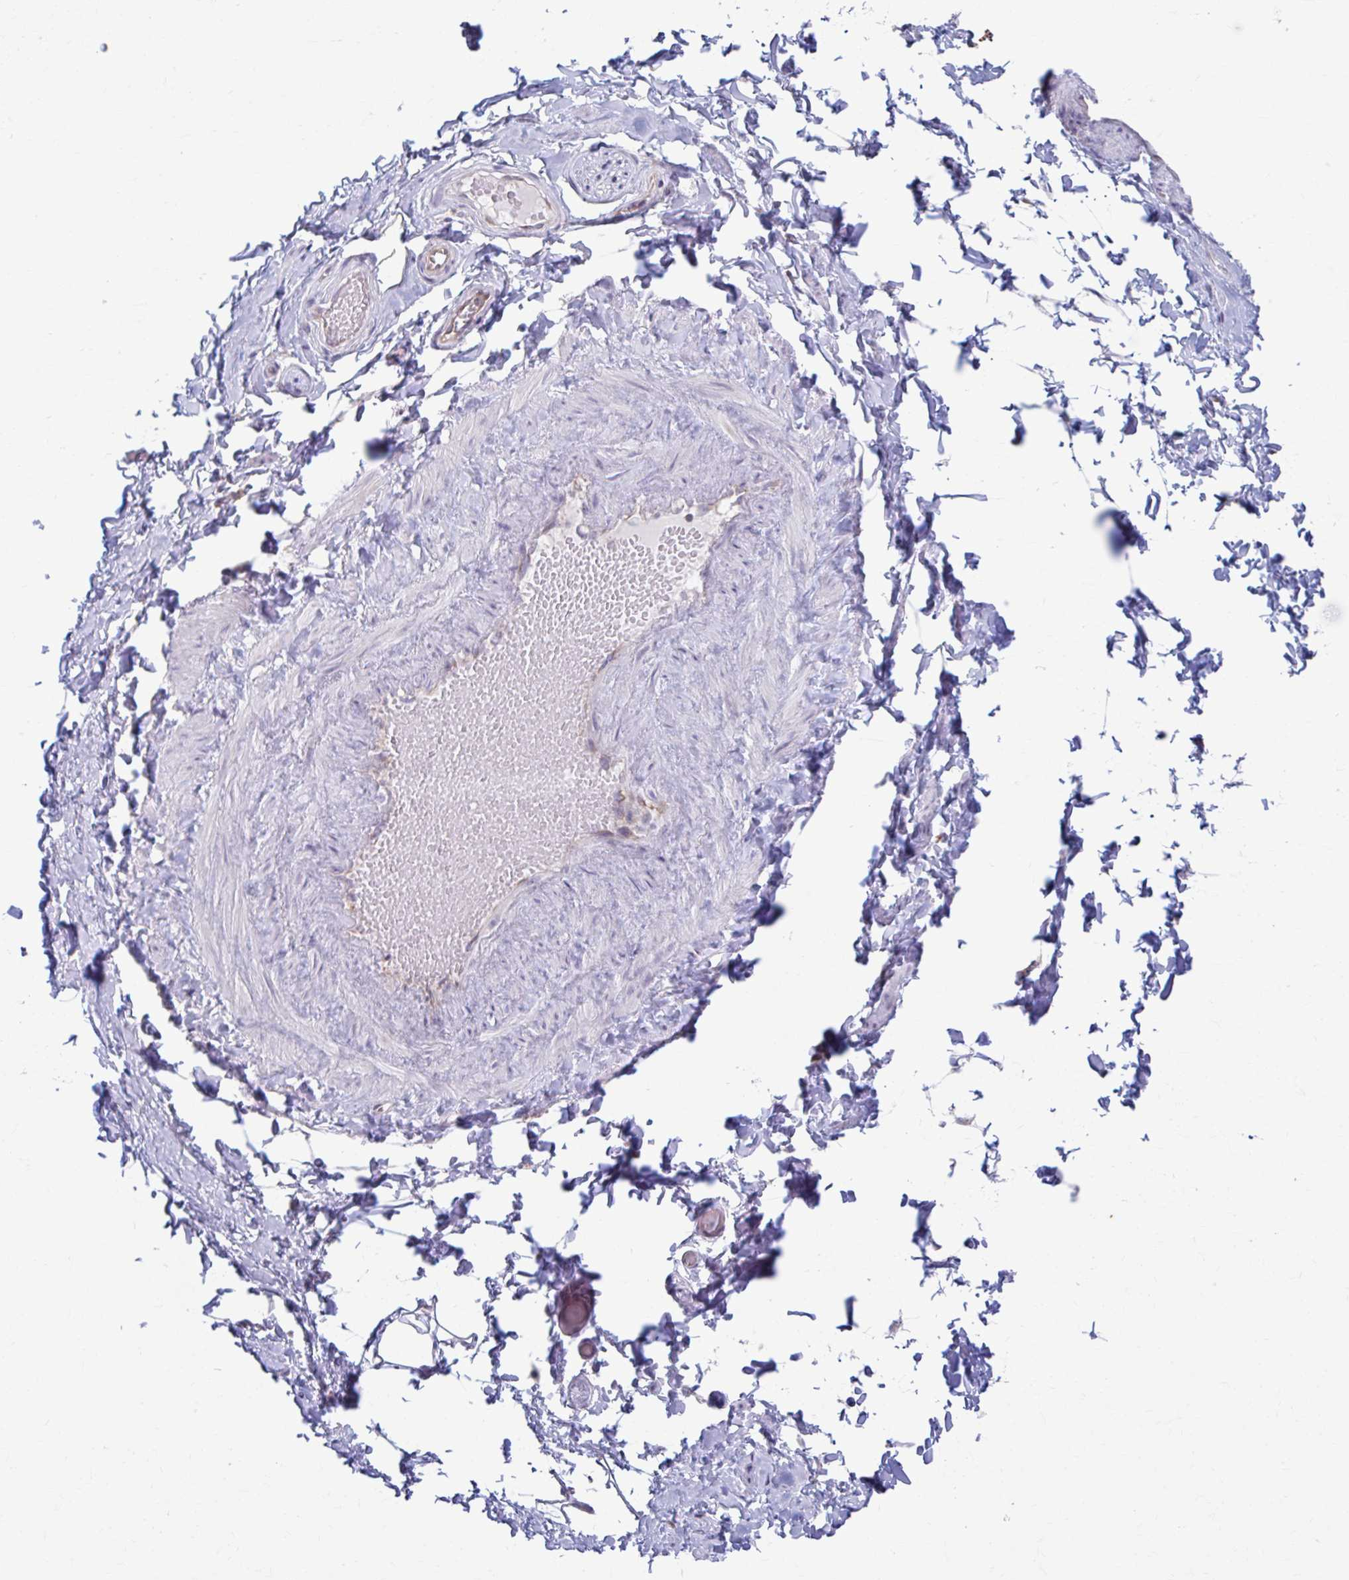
{"staining": {"intensity": "negative", "quantity": "none", "location": "none"}, "tissue": "adipose tissue", "cell_type": "Adipocytes", "image_type": "normal", "snomed": [{"axis": "morphology", "description": "Normal tissue, NOS"}, {"axis": "topography", "description": "Soft tissue"}, {"axis": "topography", "description": "Adipose tissue"}, {"axis": "topography", "description": "Vascular tissue"}, {"axis": "topography", "description": "Peripheral nerve tissue"}], "caption": "Immunohistochemistry micrograph of benign adipose tissue stained for a protein (brown), which exhibits no staining in adipocytes.", "gene": "ADAT3", "patient": {"sex": "male", "age": 29}}